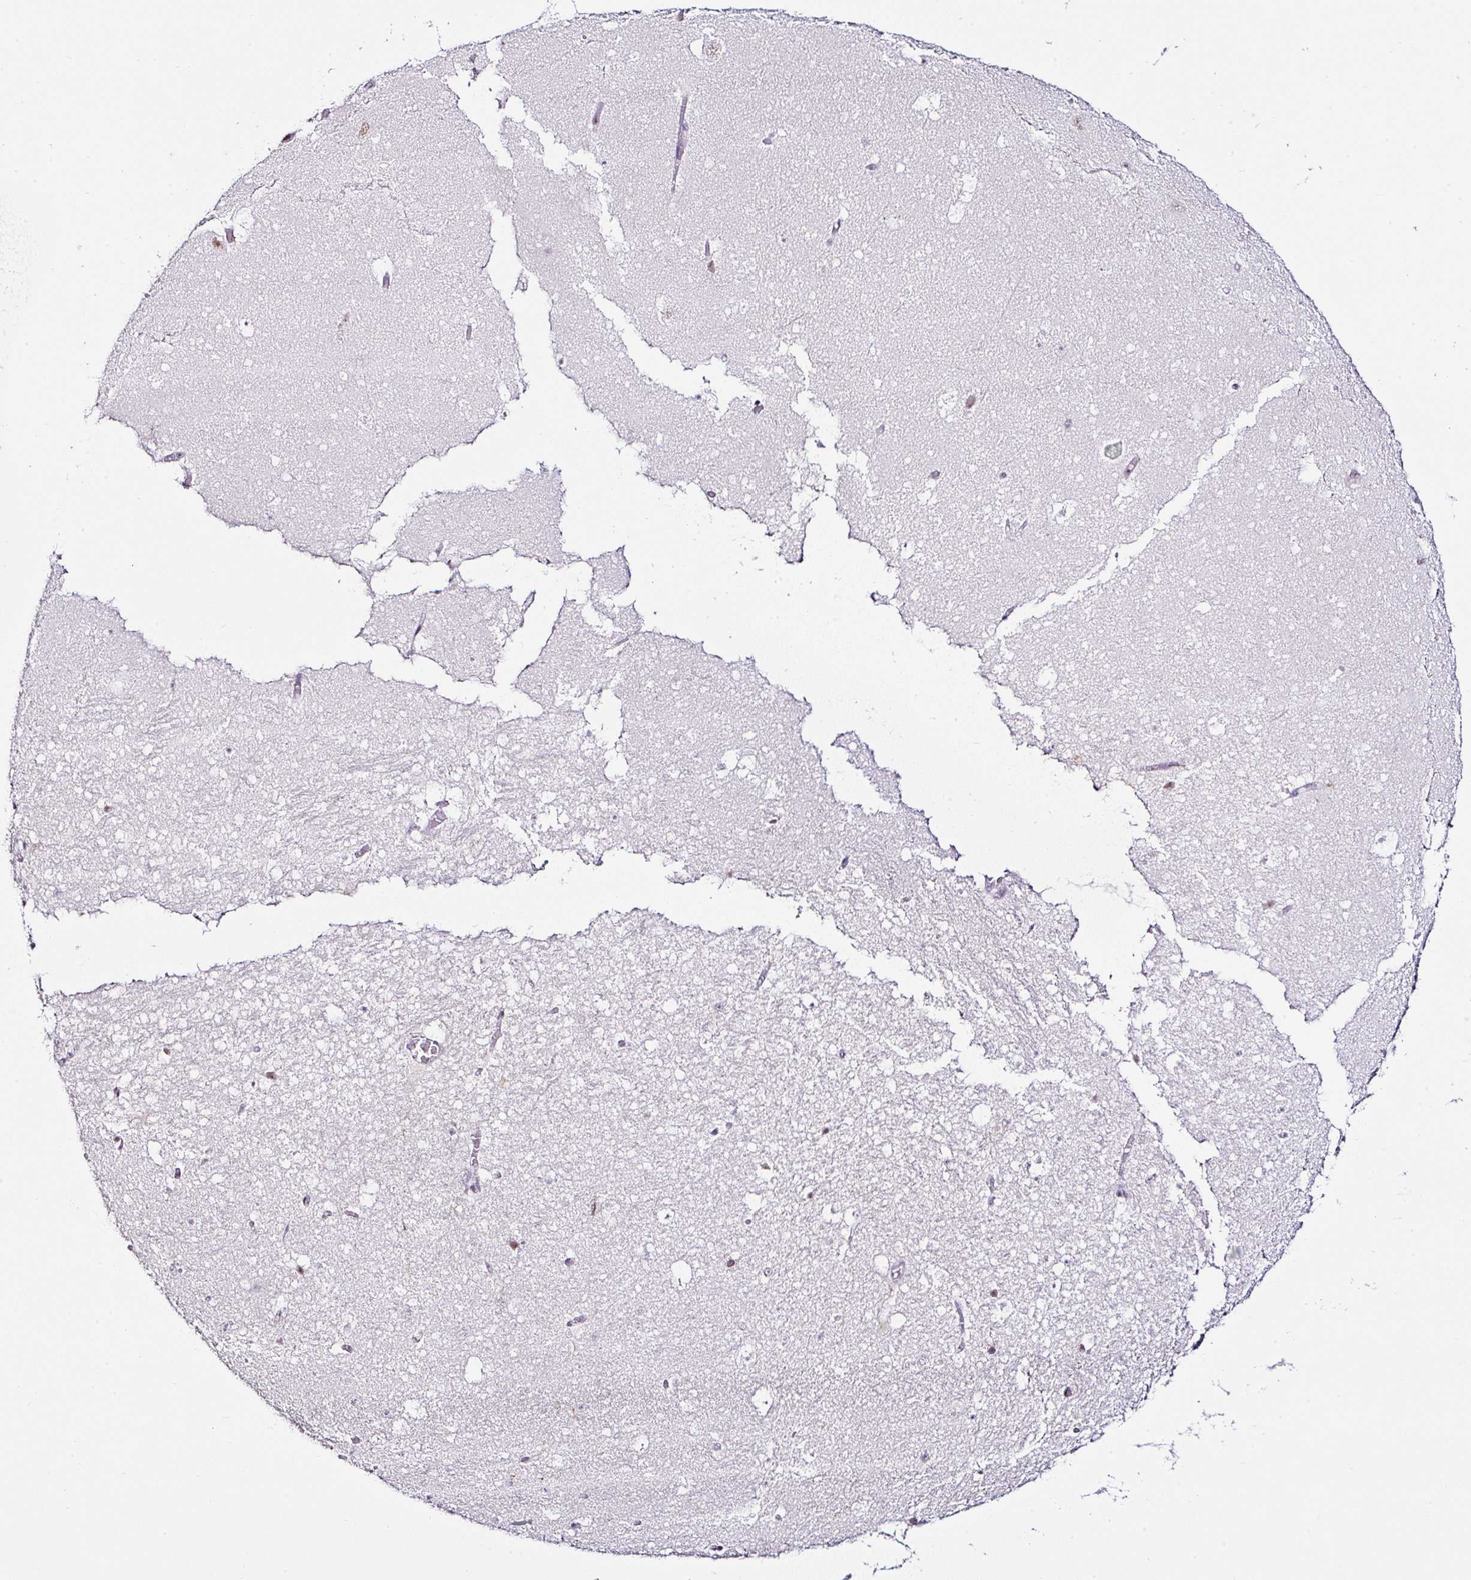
{"staining": {"intensity": "negative", "quantity": "none", "location": "none"}, "tissue": "hippocampus", "cell_type": "Glial cells", "image_type": "normal", "snomed": [{"axis": "morphology", "description": "Normal tissue, NOS"}, {"axis": "topography", "description": "Hippocampus"}], "caption": "Protein analysis of benign hippocampus exhibits no significant staining in glial cells.", "gene": "PTPN2", "patient": {"sex": "female", "age": 42}}